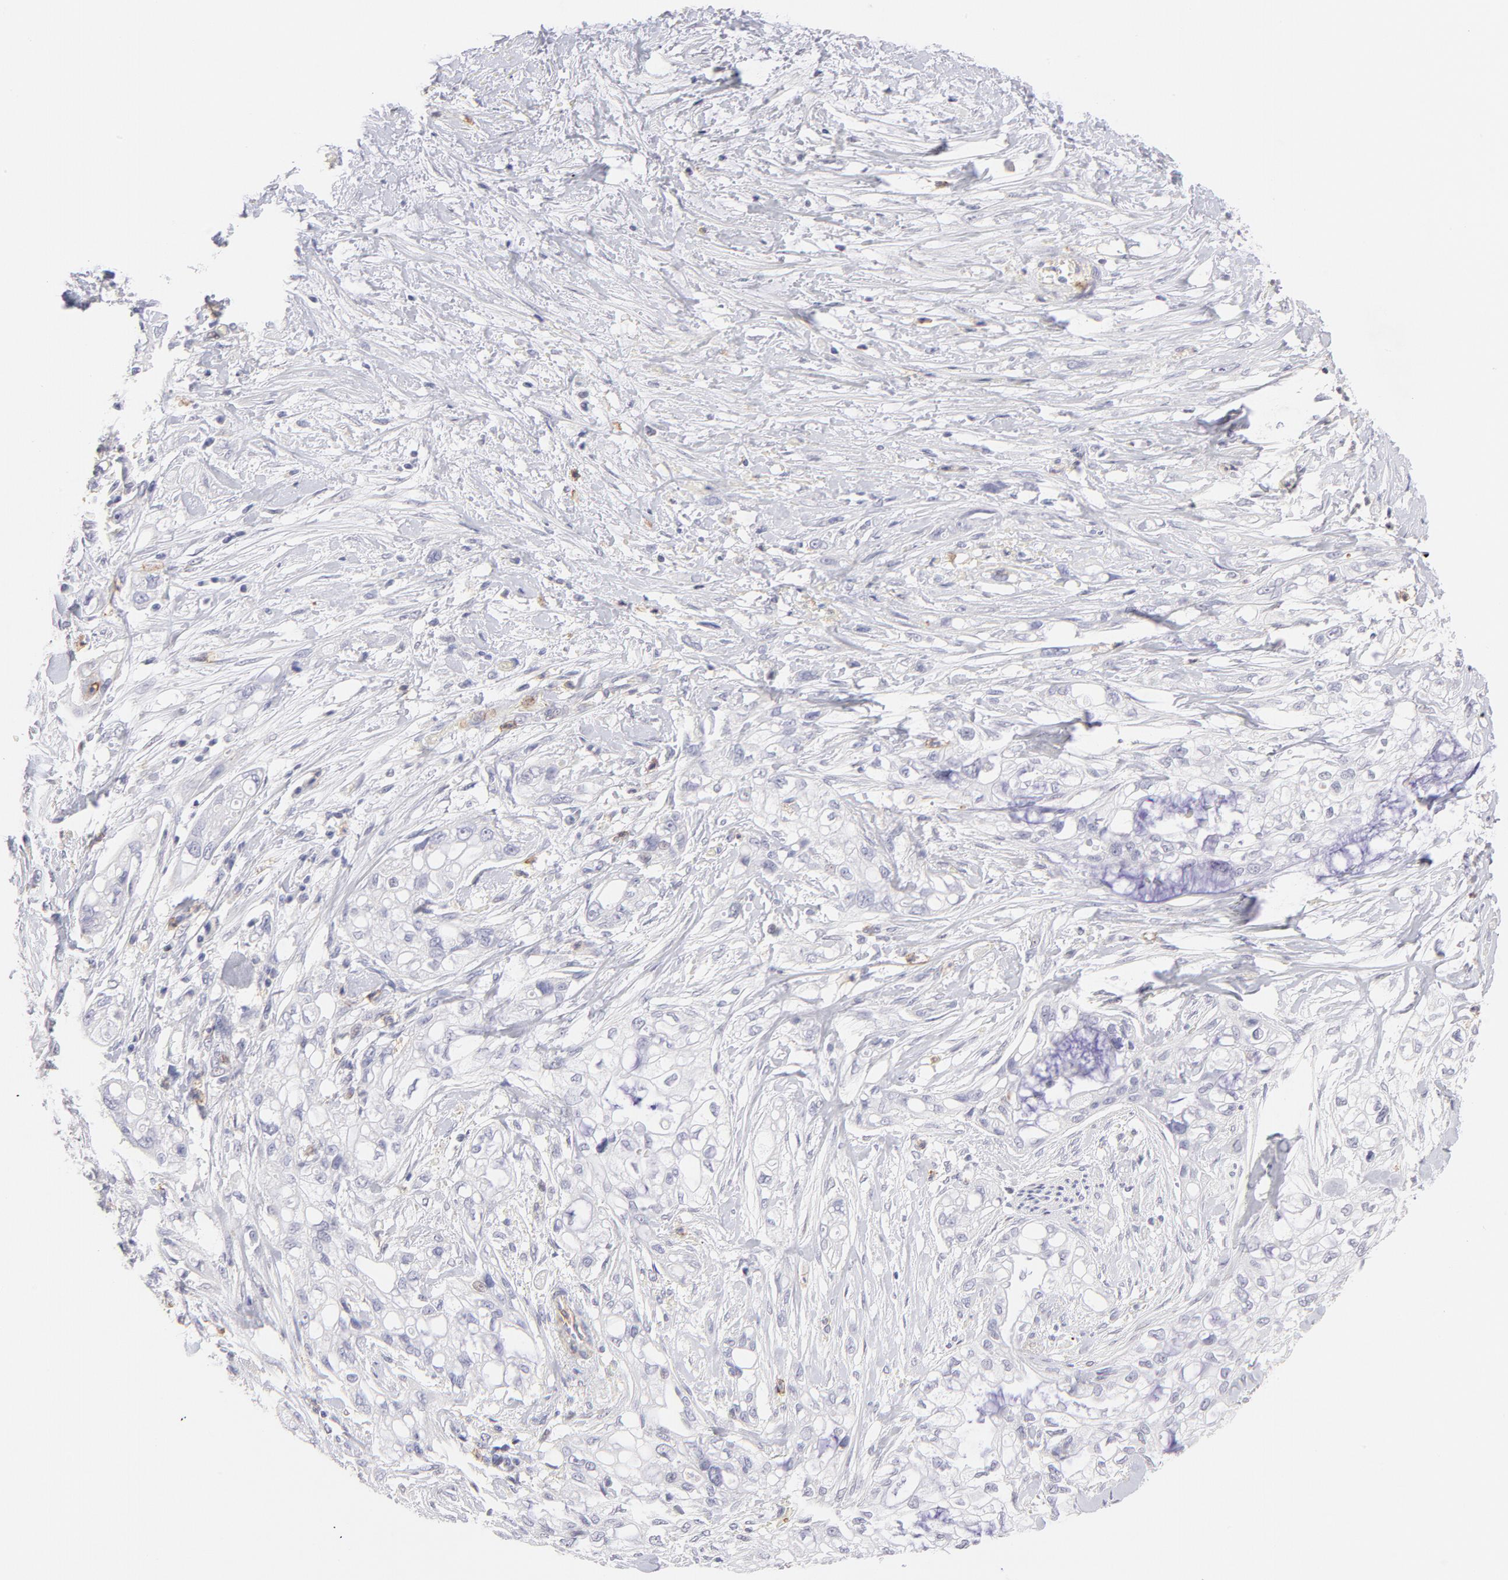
{"staining": {"intensity": "negative", "quantity": "none", "location": "none"}, "tissue": "pancreatic cancer", "cell_type": "Tumor cells", "image_type": "cancer", "snomed": [{"axis": "morphology", "description": "Normal tissue, NOS"}, {"axis": "topography", "description": "Pancreas"}], "caption": "Immunohistochemistry histopathology image of human pancreatic cancer stained for a protein (brown), which demonstrates no staining in tumor cells.", "gene": "LTB4R", "patient": {"sex": "male", "age": 42}}